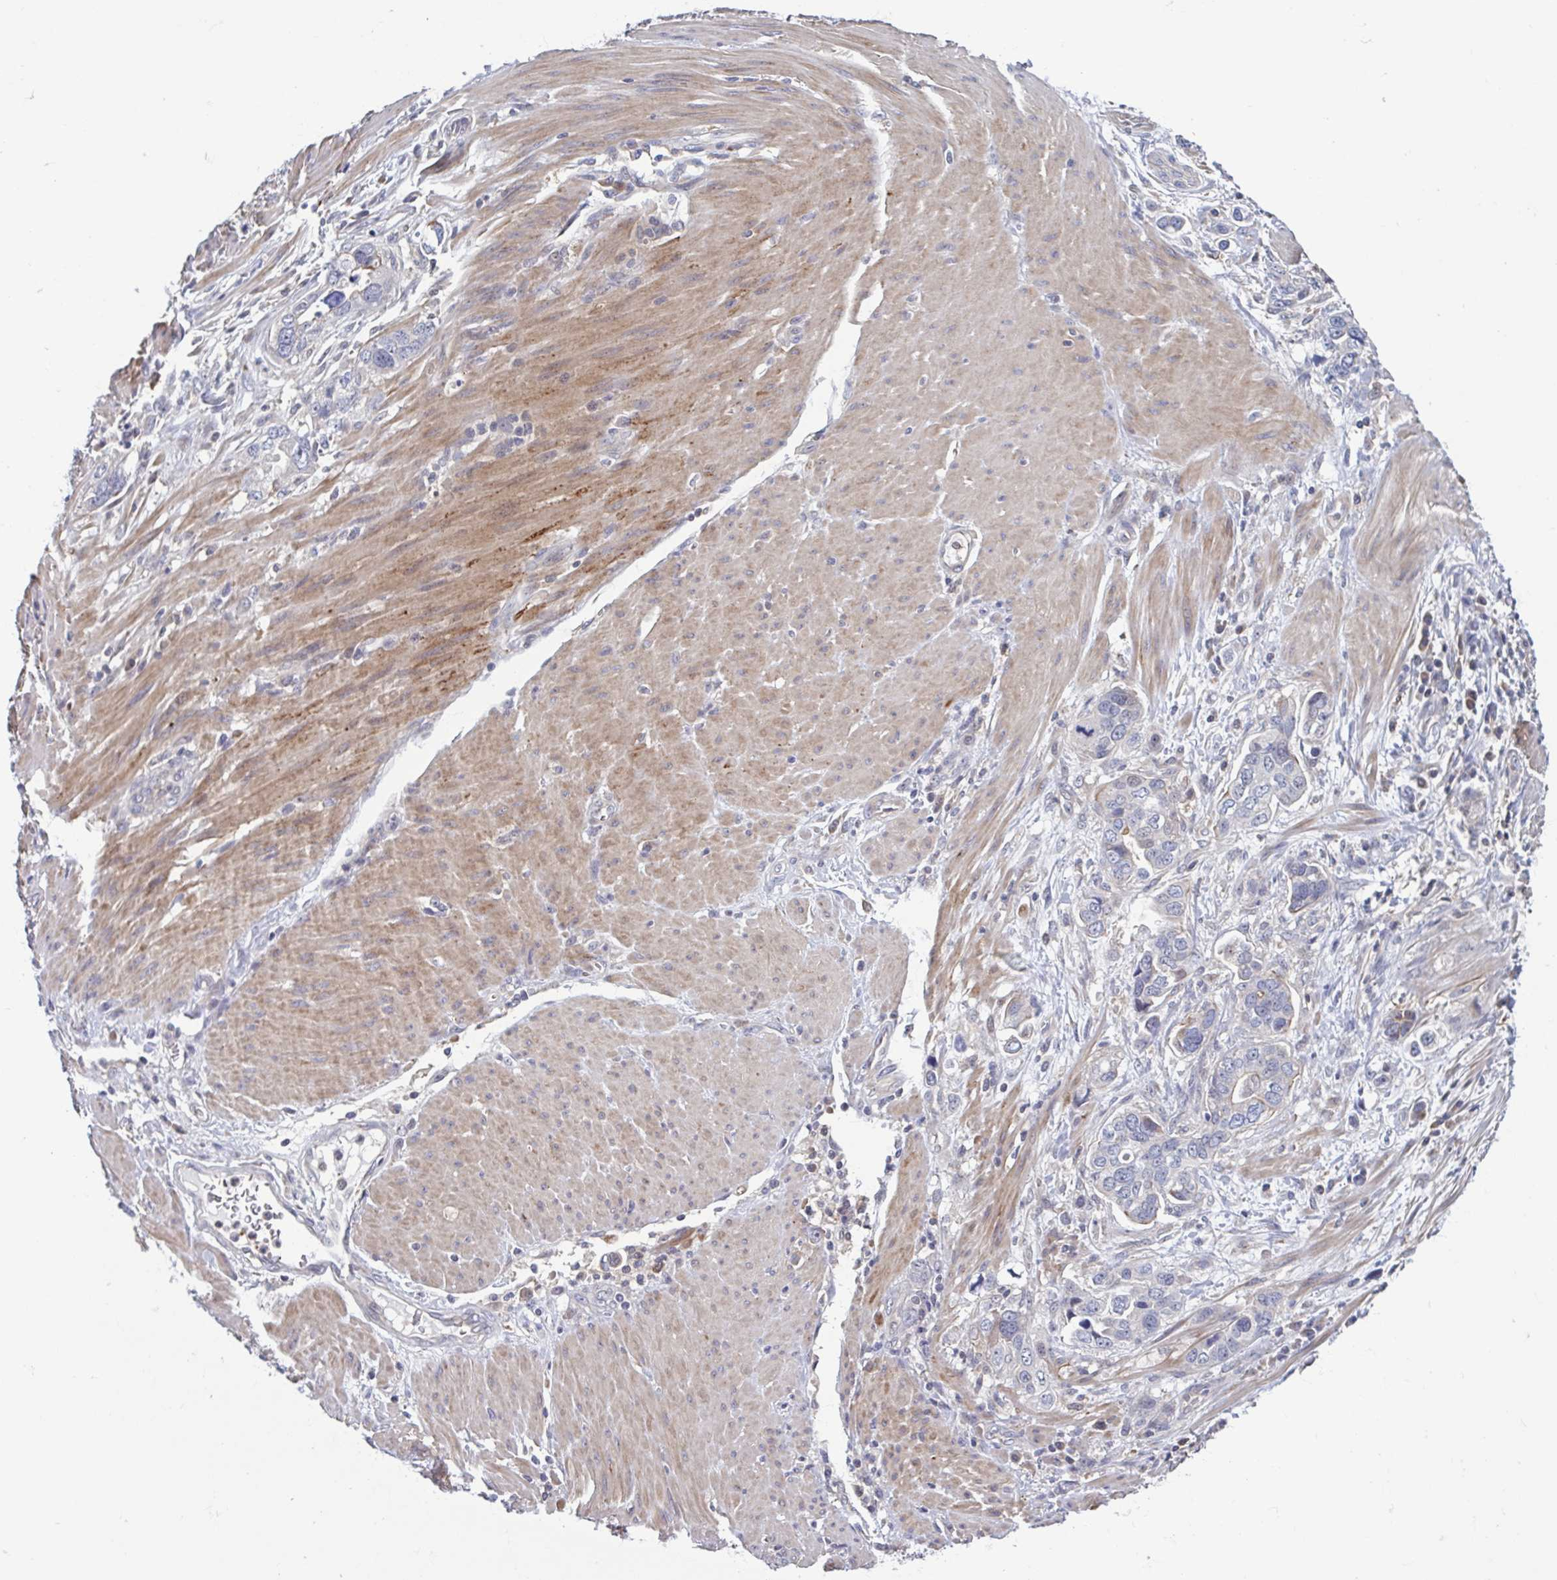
{"staining": {"intensity": "negative", "quantity": "none", "location": "none"}, "tissue": "stomach cancer", "cell_type": "Tumor cells", "image_type": "cancer", "snomed": [{"axis": "morphology", "description": "Adenocarcinoma, NOS"}, {"axis": "topography", "description": "Stomach, lower"}], "caption": "There is no significant expression in tumor cells of stomach cancer. (Stains: DAB (3,3'-diaminobenzidine) immunohistochemistry (IHC) with hematoxylin counter stain, Microscopy: brightfield microscopy at high magnification).", "gene": "LRRC38", "patient": {"sex": "female", "age": 93}}